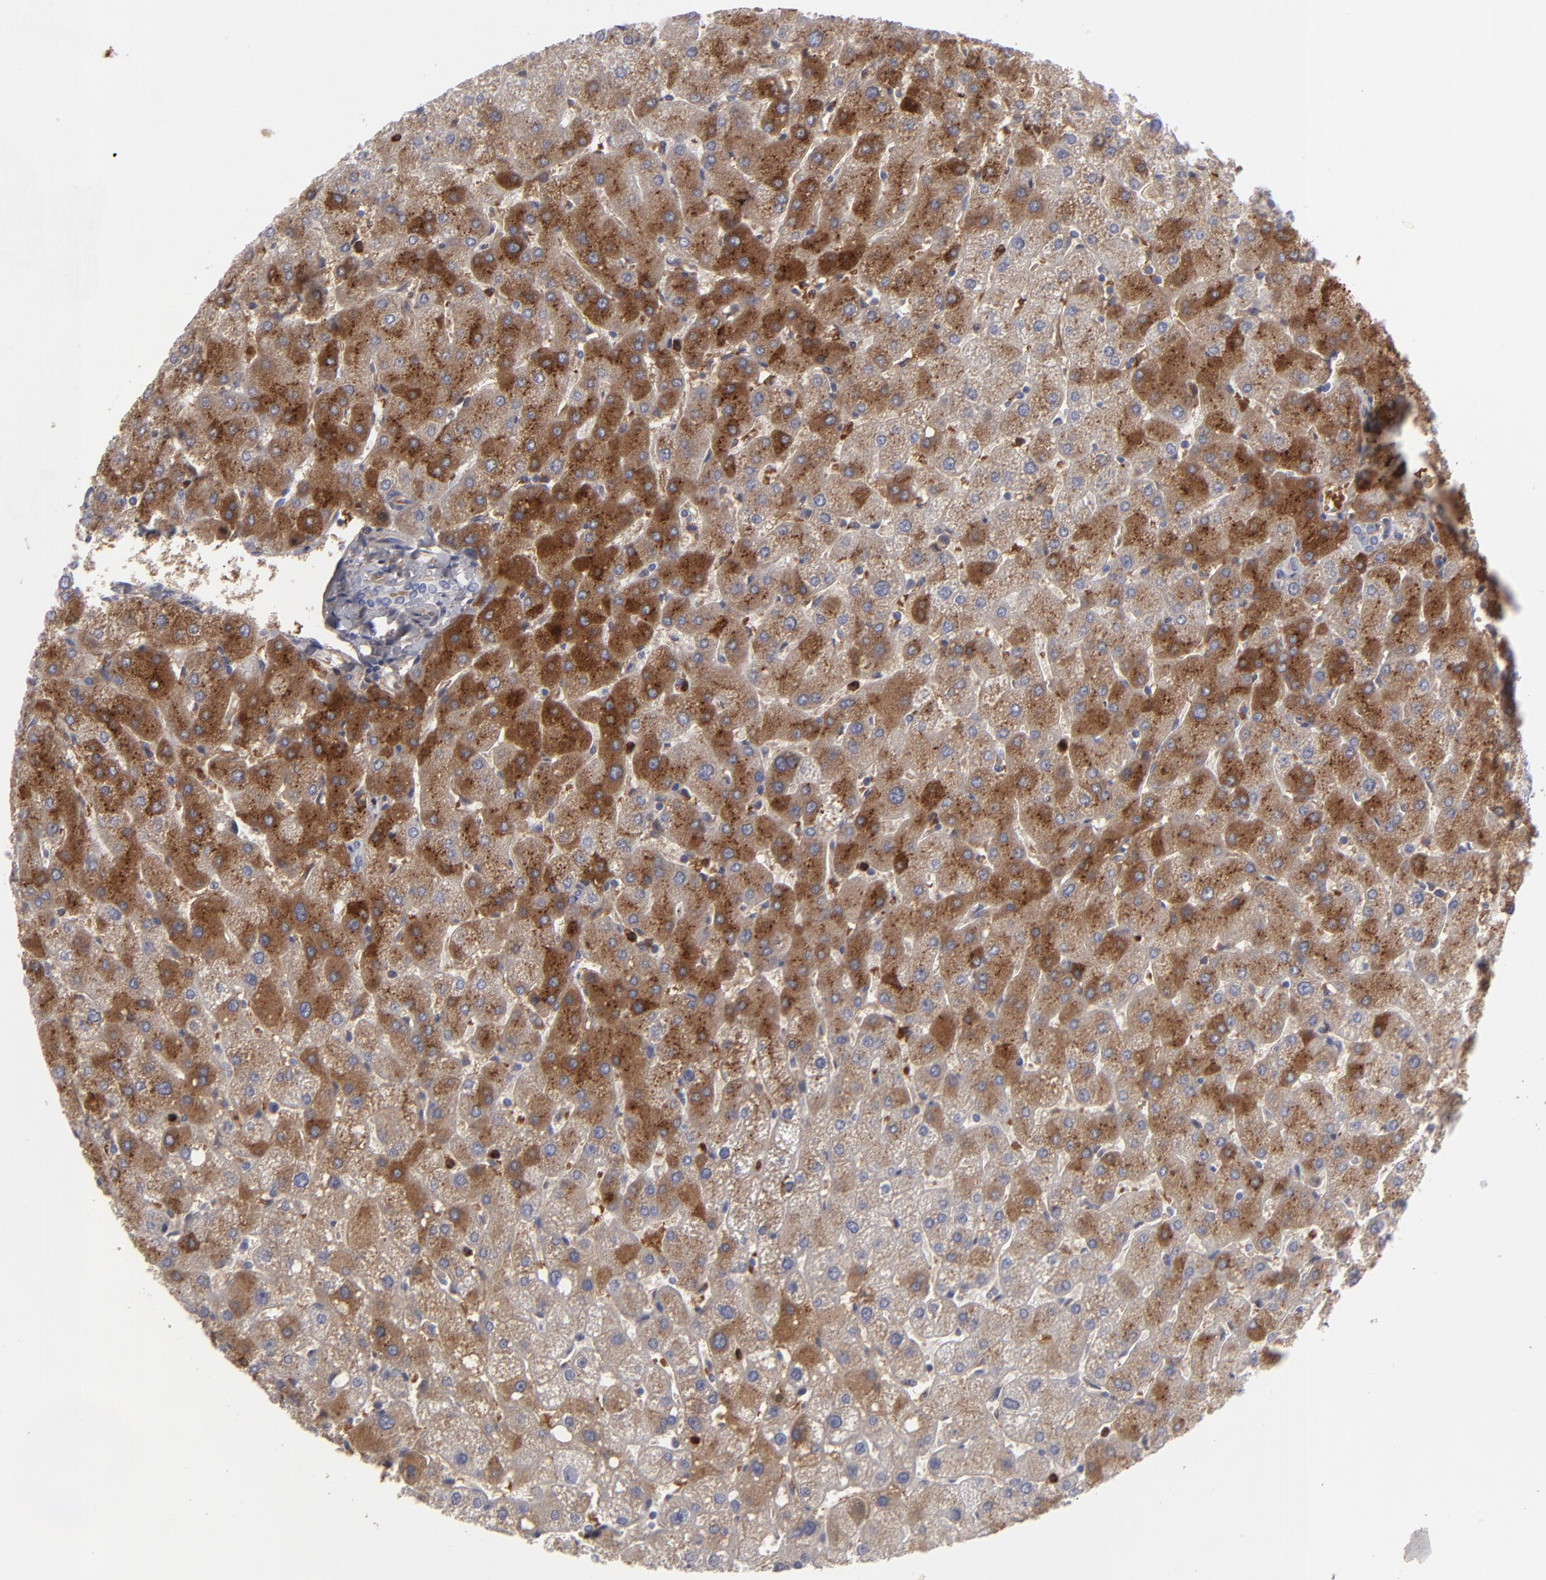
{"staining": {"intensity": "negative", "quantity": "none", "location": "none"}, "tissue": "liver", "cell_type": "Cholangiocytes", "image_type": "normal", "snomed": [{"axis": "morphology", "description": "Normal tissue, NOS"}, {"axis": "topography", "description": "Liver"}], "caption": "A high-resolution histopathology image shows immunohistochemistry (IHC) staining of unremarkable liver, which demonstrates no significant positivity in cholangiocytes.", "gene": "LRG1", "patient": {"sex": "male", "age": 67}}